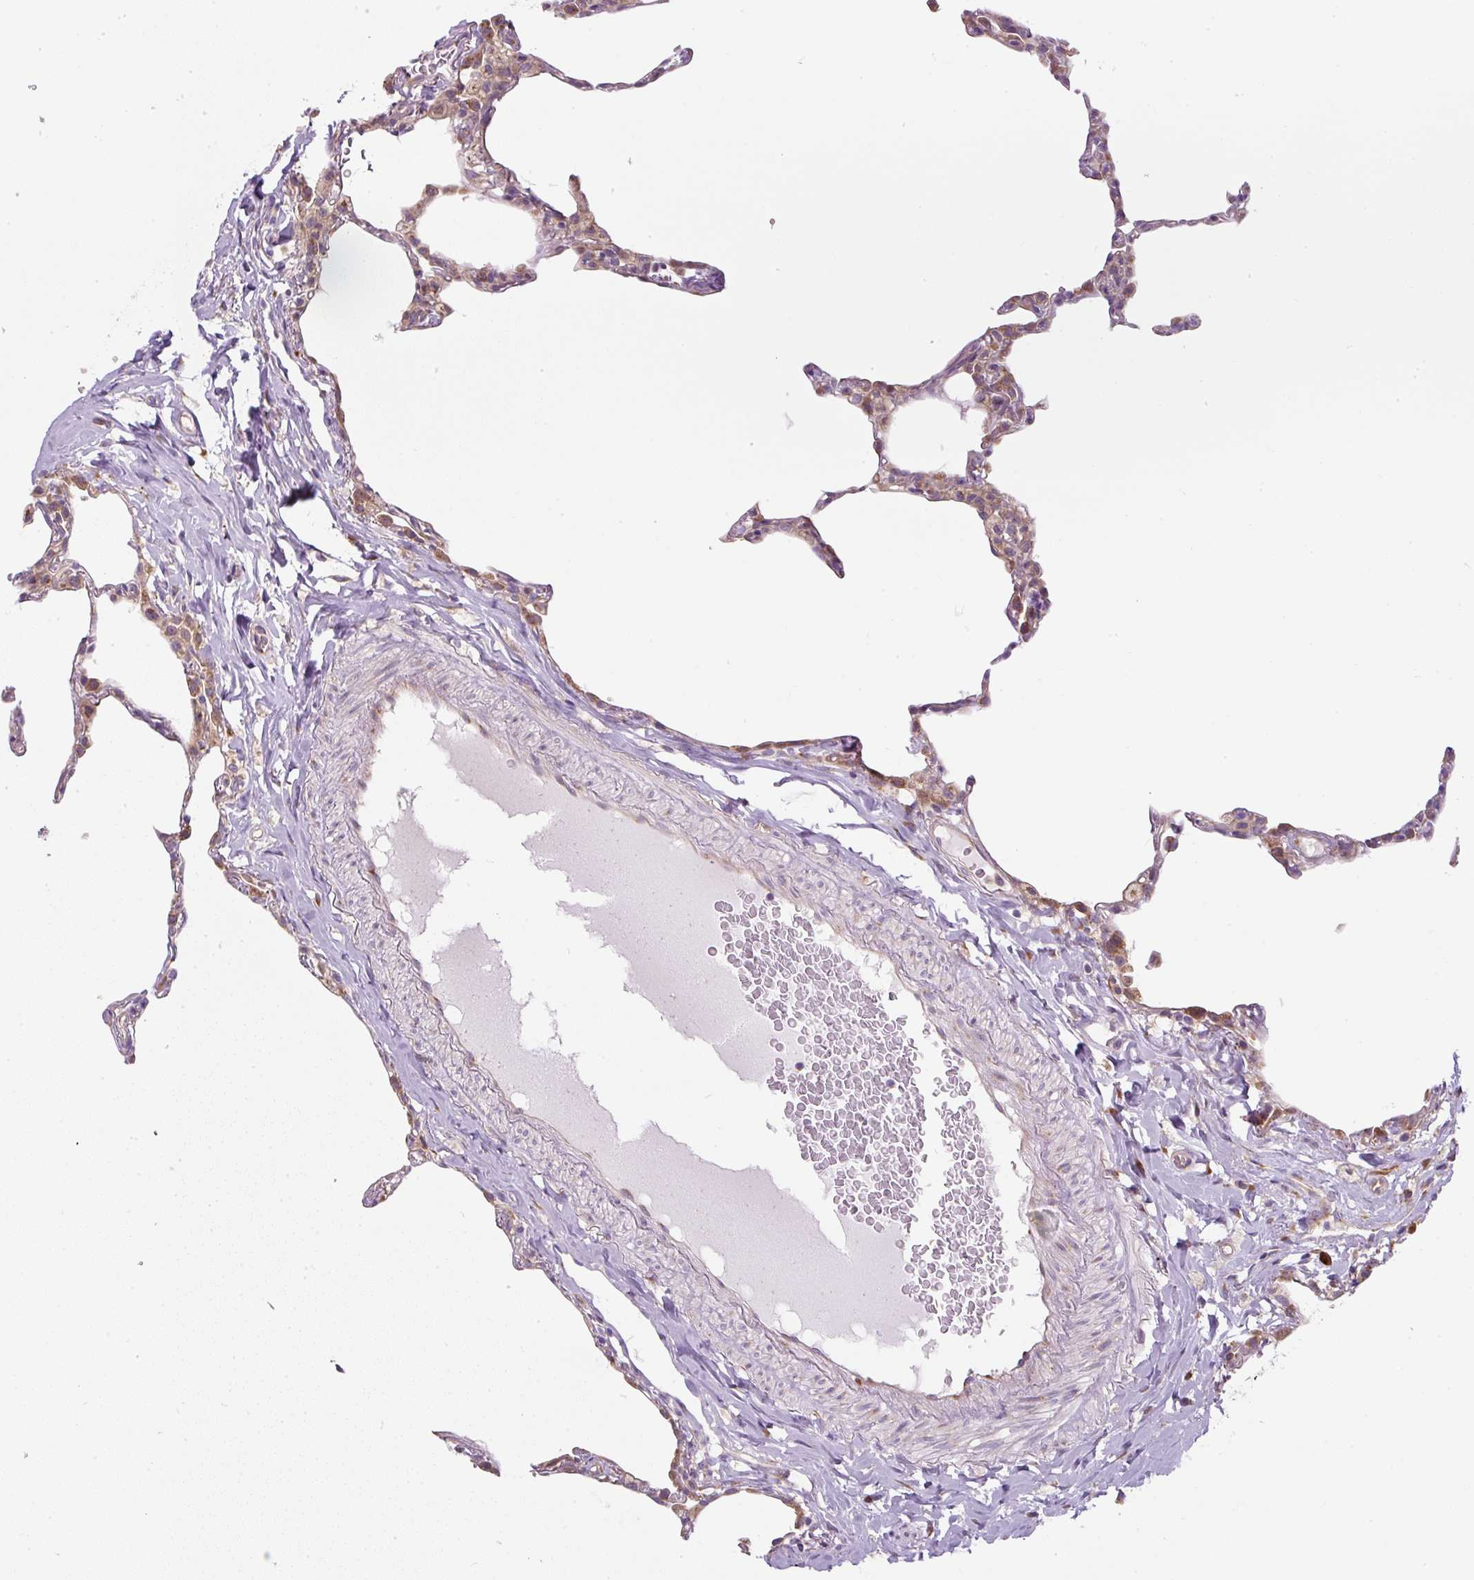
{"staining": {"intensity": "moderate", "quantity": "25%-75%", "location": "cytoplasmic/membranous"}, "tissue": "lung", "cell_type": "Alveolar cells", "image_type": "normal", "snomed": [{"axis": "morphology", "description": "Normal tissue, NOS"}, {"axis": "topography", "description": "Lung"}], "caption": "Protein staining of benign lung demonstrates moderate cytoplasmic/membranous positivity in about 25%-75% of alveolar cells.", "gene": "MLX", "patient": {"sex": "female", "age": 57}}